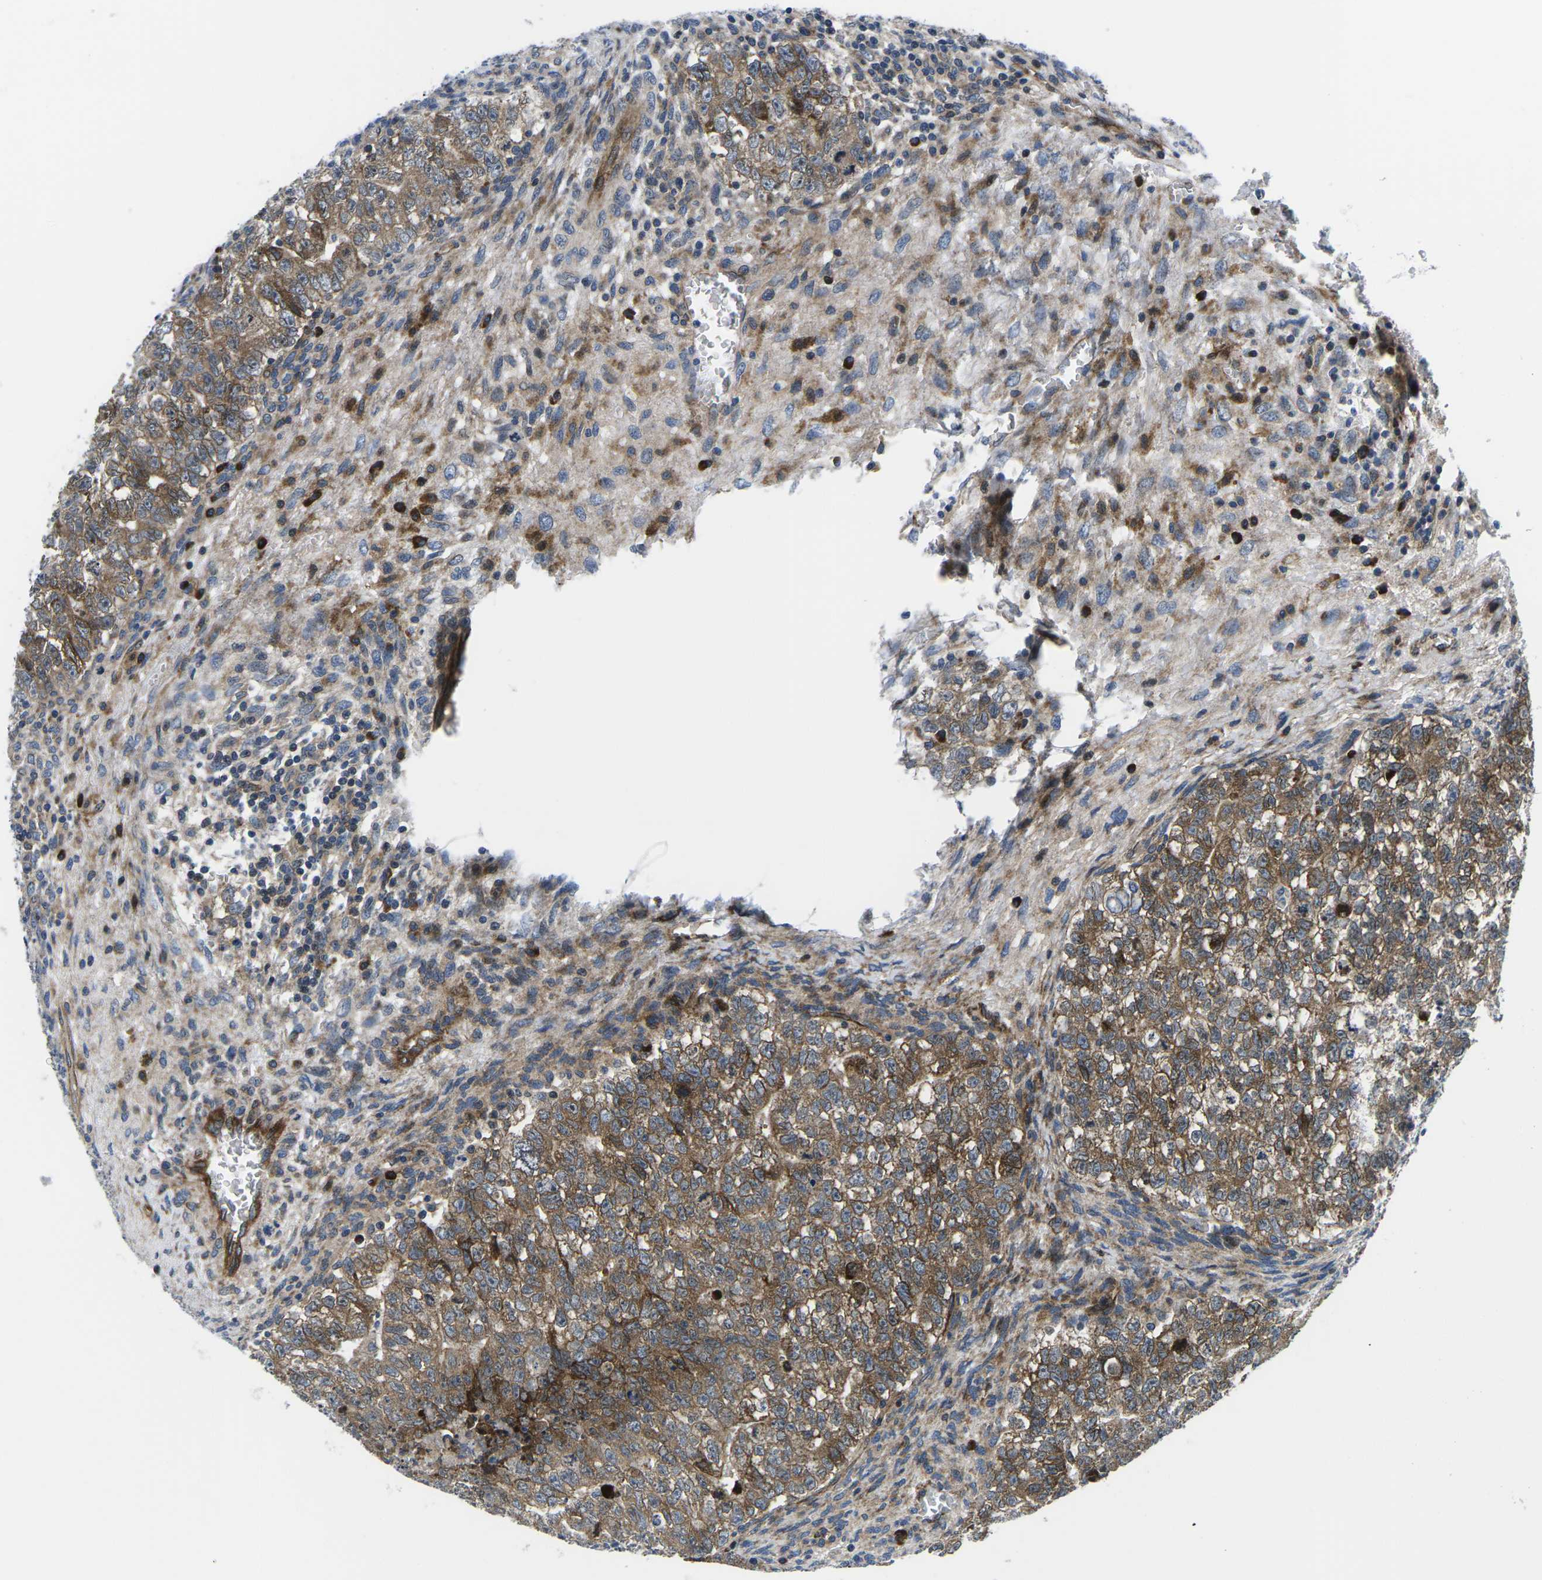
{"staining": {"intensity": "moderate", "quantity": ">75%", "location": "cytoplasmic/membranous"}, "tissue": "testis cancer", "cell_type": "Tumor cells", "image_type": "cancer", "snomed": [{"axis": "morphology", "description": "Seminoma, NOS"}, {"axis": "morphology", "description": "Carcinoma, Embryonal, NOS"}, {"axis": "topography", "description": "Testis"}], "caption": "This micrograph reveals IHC staining of testis cancer (seminoma), with medium moderate cytoplasmic/membranous positivity in approximately >75% of tumor cells.", "gene": "EIF4E", "patient": {"sex": "male", "age": 38}}